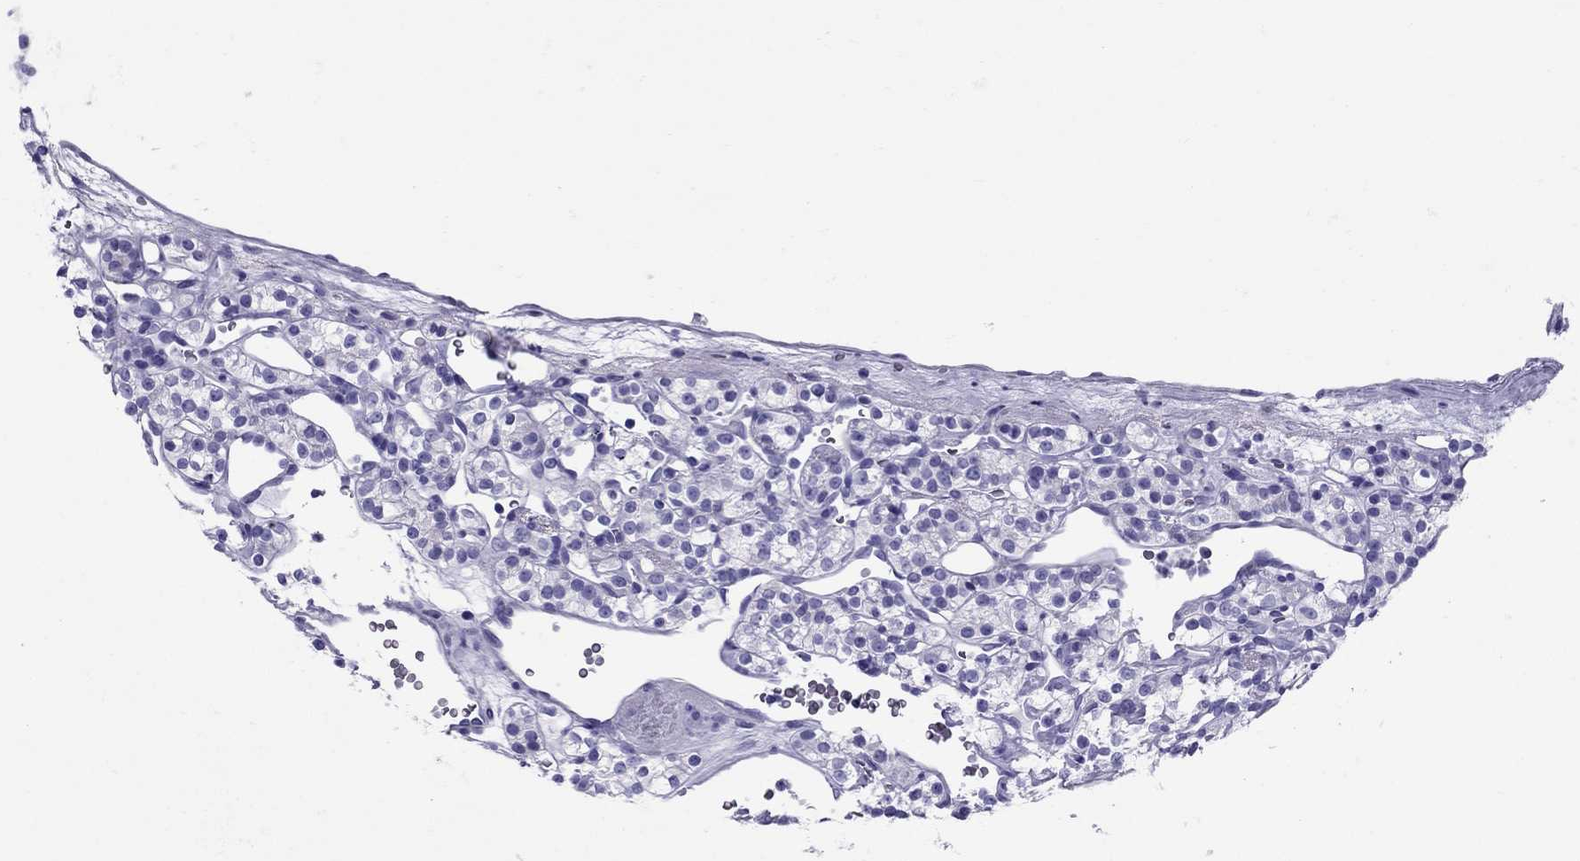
{"staining": {"intensity": "negative", "quantity": "none", "location": "none"}, "tissue": "renal cancer", "cell_type": "Tumor cells", "image_type": "cancer", "snomed": [{"axis": "morphology", "description": "Adenocarcinoma, NOS"}, {"axis": "topography", "description": "Kidney"}], "caption": "Immunohistochemistry (IHC) micrograph of renal cancer (adenocarcinoma) stained for a protein (brown), which displays no expression in tumor cells. (DAB IHC visualized using brightfield microscopy, high magnification).", "gene": "AVPR1B", "patient": {"sex": "male", "age": 77}}